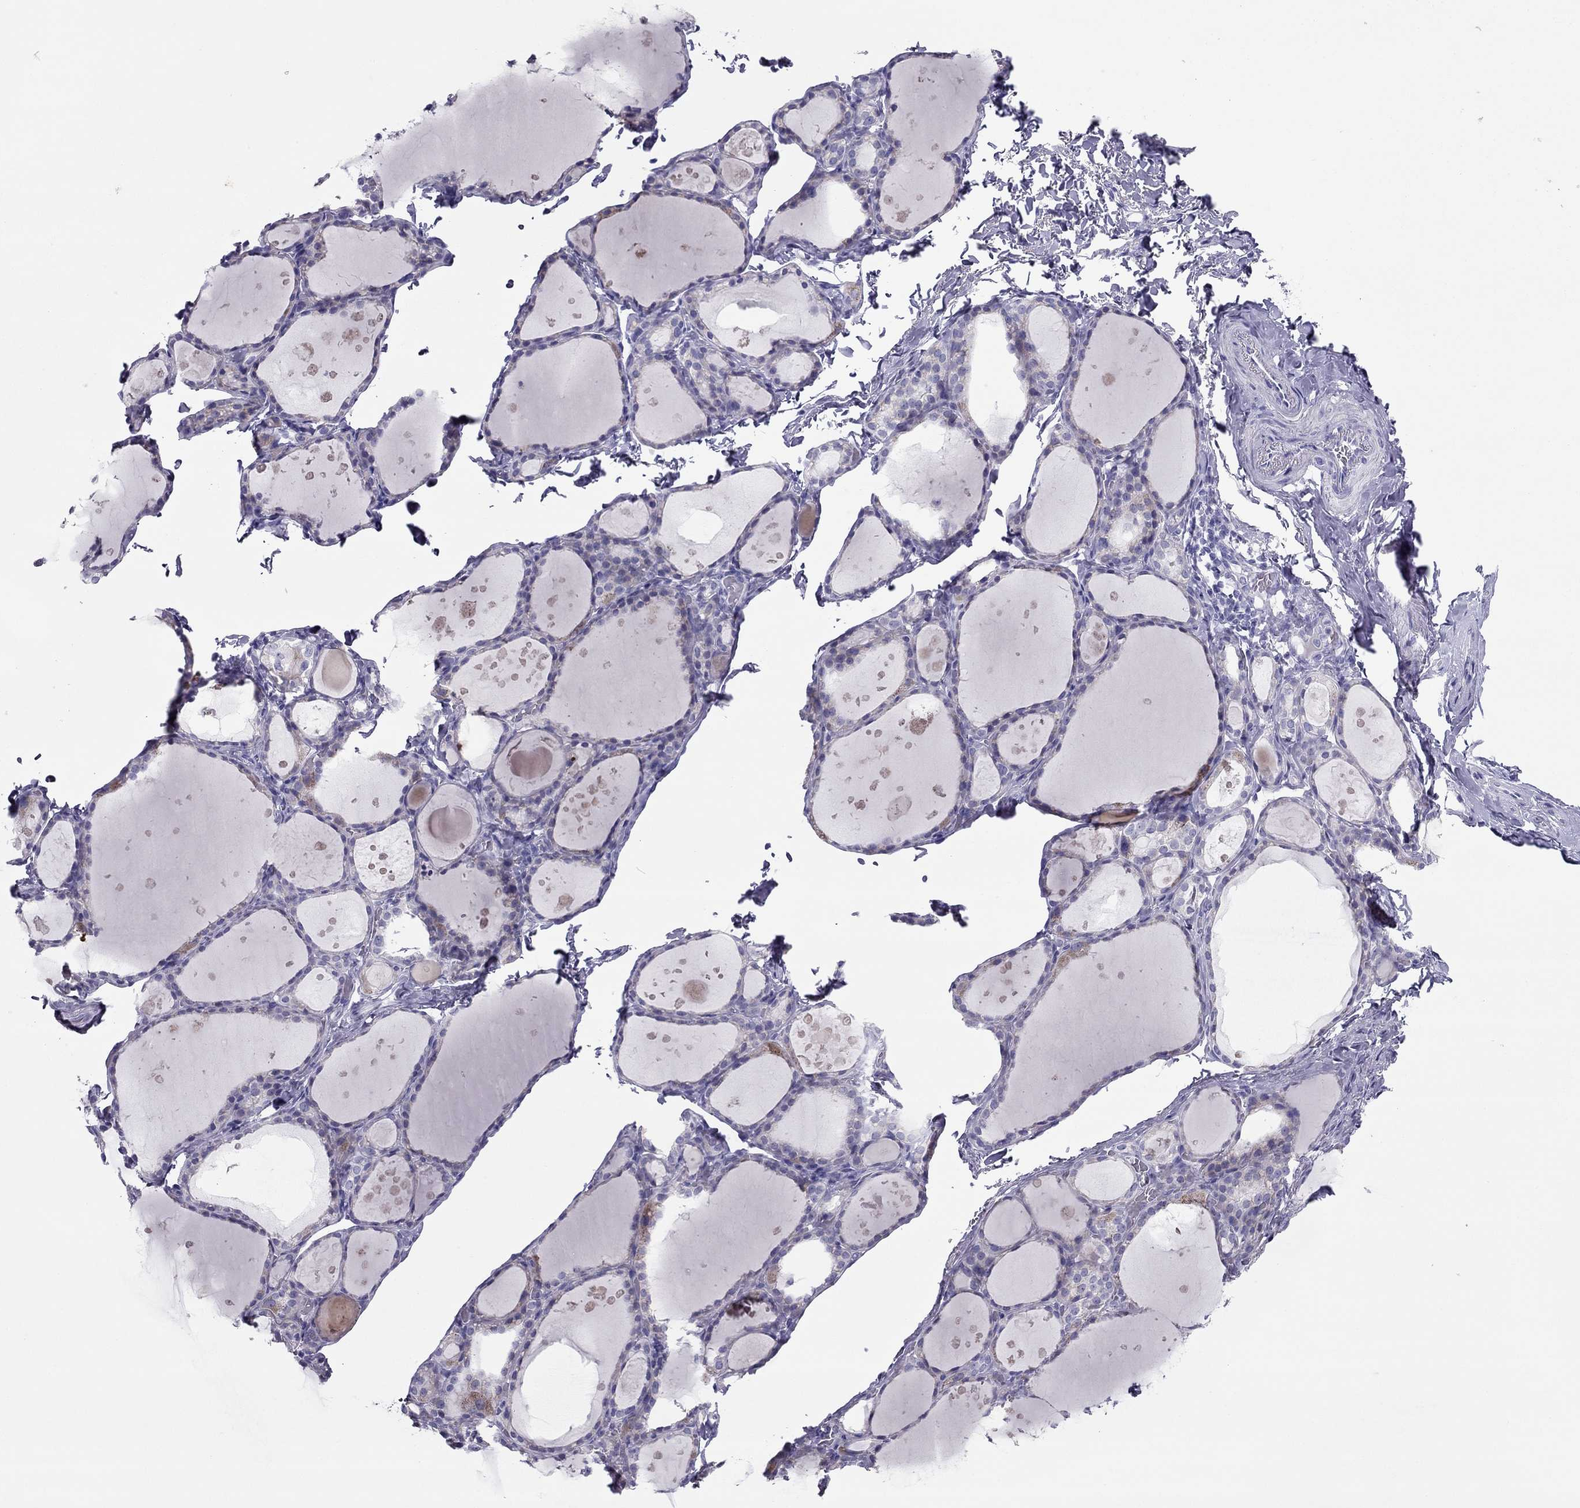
{"staining": {"intensity": "negative", "quantity": "none", "location": "none"}, "tissue": "thyroid gland", "cell_type": "Glandular cells", "image_type": "normal", "snomed": [{"axis": "morphology", "description": "Normal tissue, NOS"}, {"axis": "topography", "description": "Thyroid gland"}], "caption": "IHC of benign human thyroid gland displays no expression in glandular cells.", "gene": "MAEL", "patient": {"sex": "male", "age": 68}}